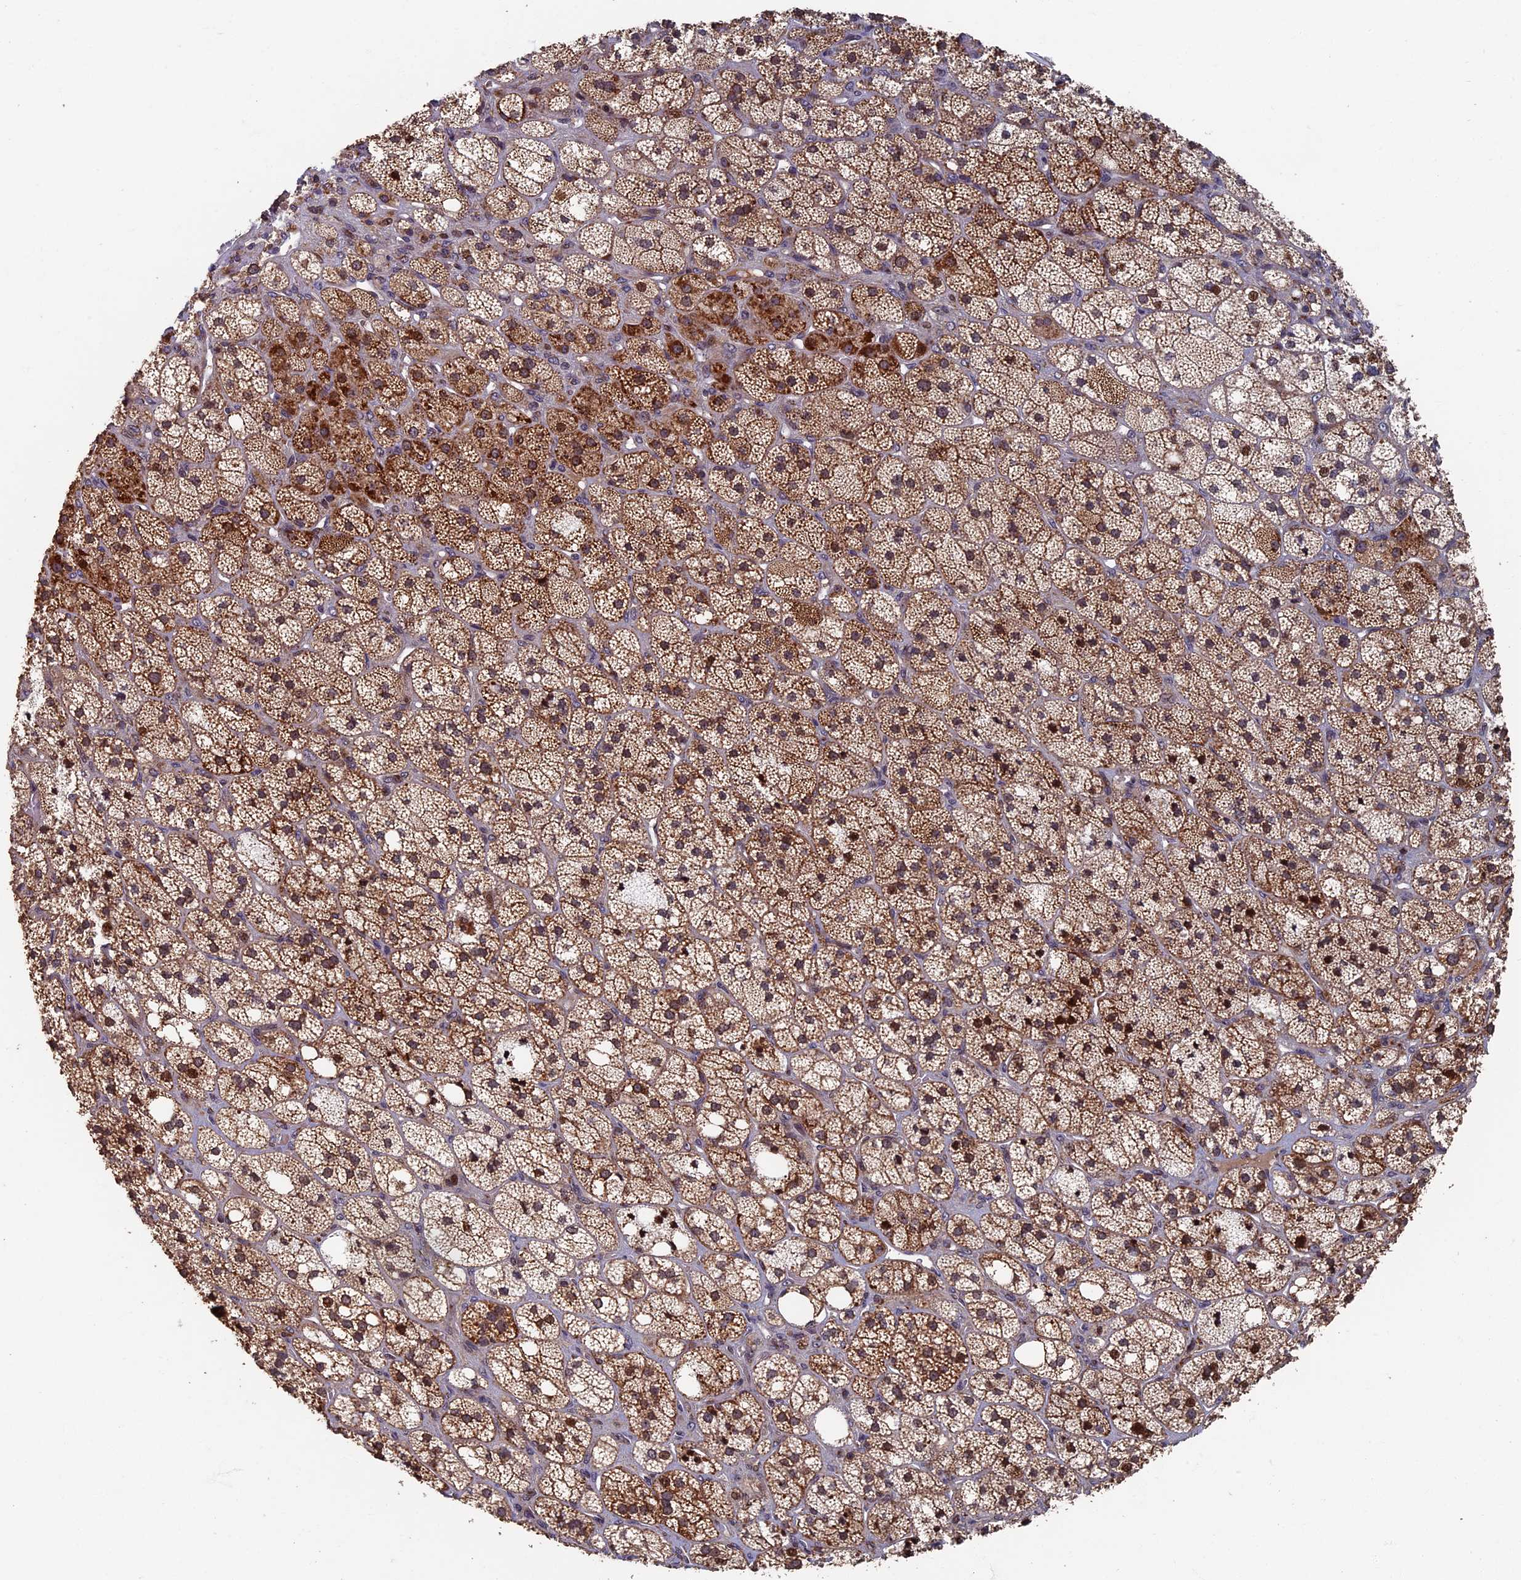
{"staining": {"intensity": "strong", "quantity": "25%-75%", "location": "cytoplasmic/membranous,nuclear"}, "tissue": "adrenal gland", "cell_type": "Glandular cells", "image_type": "normal", "snomed": [{"axis": "morphology", "description": "Normal tissue, NOS"}, {"axis": "topography", "description": "Adrenal gland"}], "caption": "This is a micrograph of IHC staining of benign adrenal gland, which shows strong positivity in the cytoplasmic/membranous,nuclear of glandular cells.", "gene": "RASGRF1", "patient": {"sex": "male", "age": 61}}